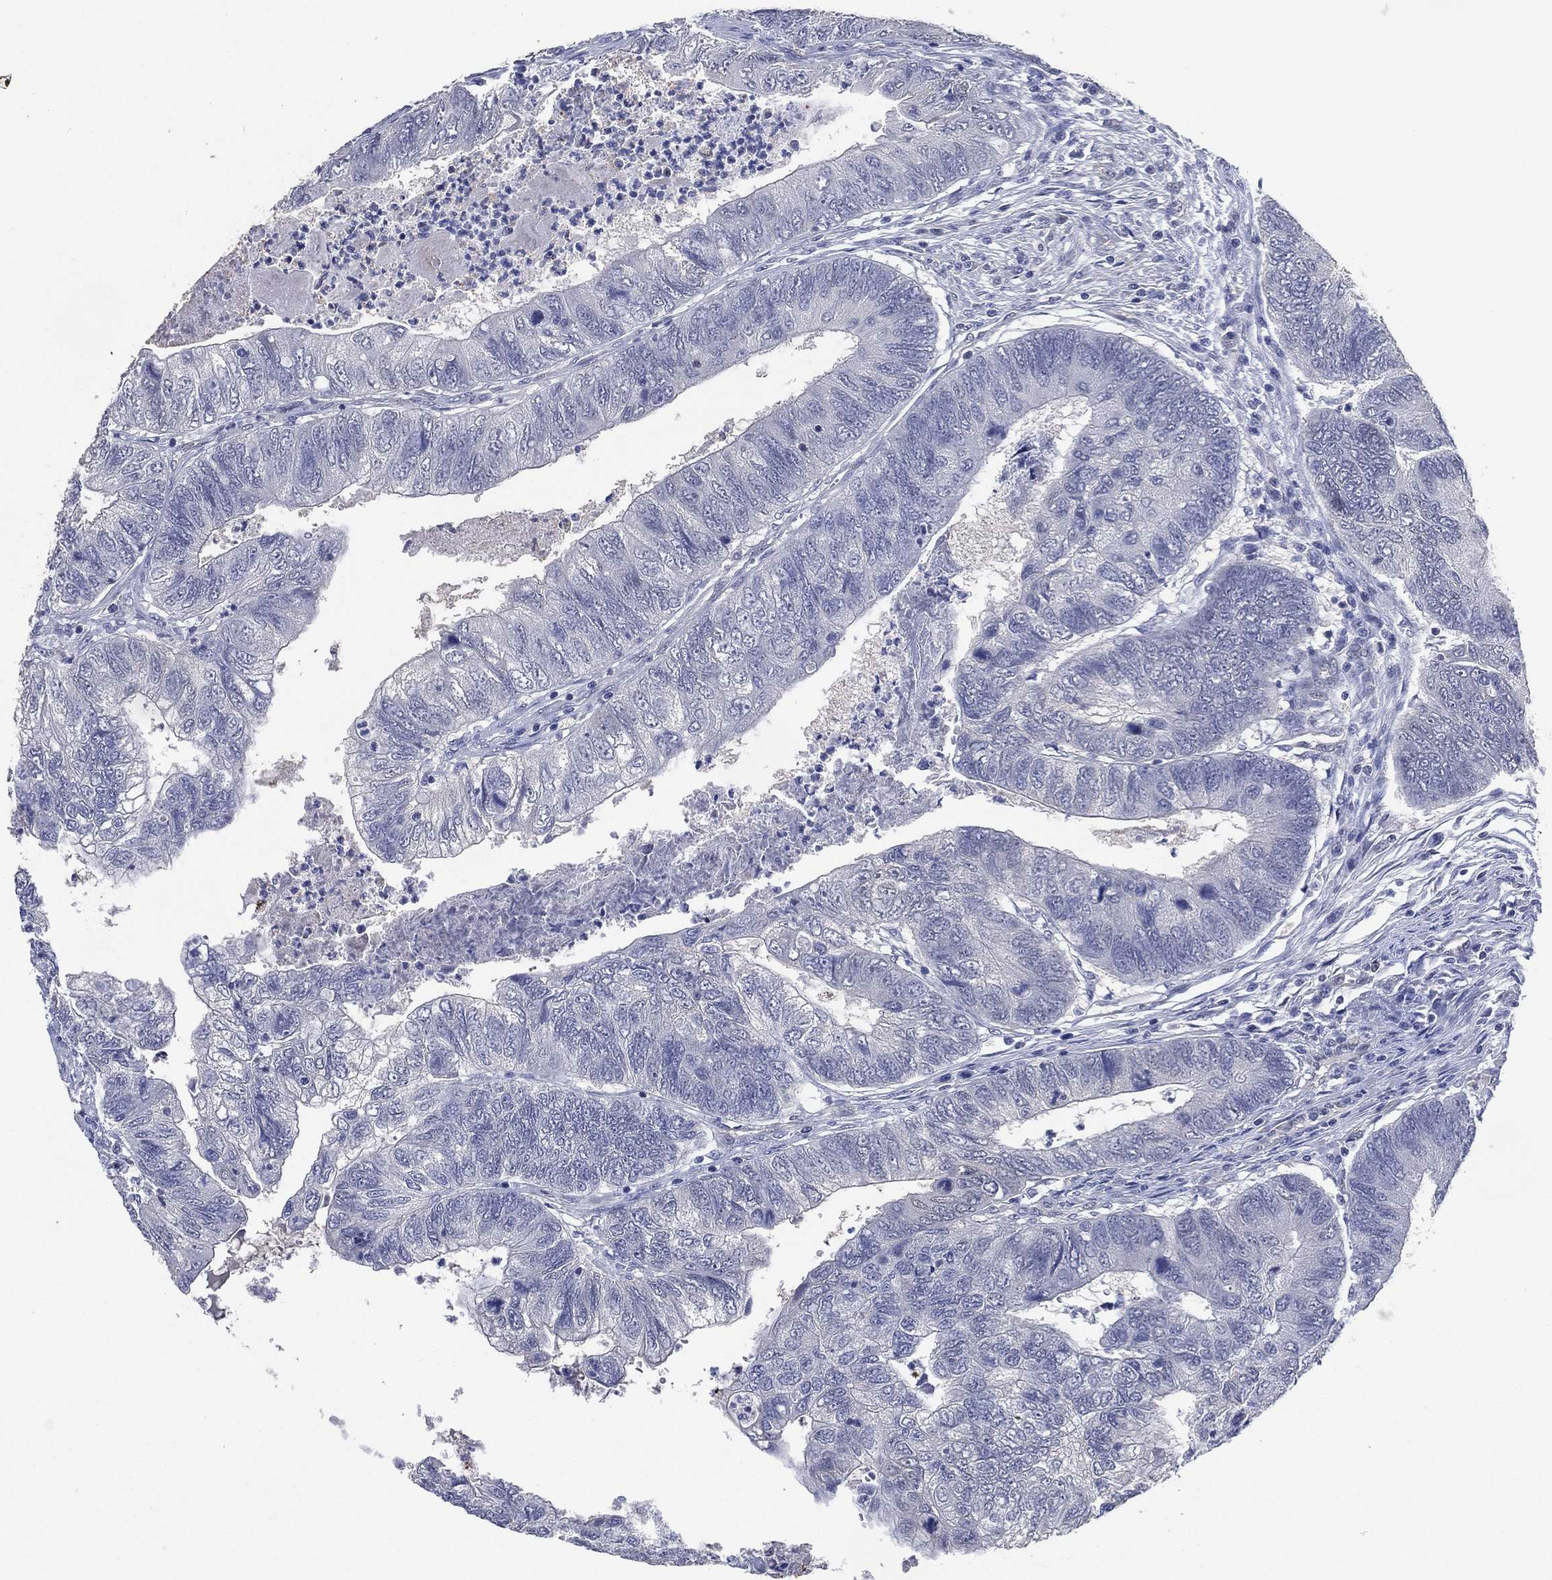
{"staining": {"intensity": "negative", "quantity": "none", "location": "none"}, "tissue": "colorectal cancer", "cell_type": "Tumor cells", "image_type": "cancer", "snomed": [{"axis": "morphology", "description": "Adenocarcinoma, NOS"}, {"axis": "topography", "description": "Colon"}], "caption": "Photomicrograph shows no protein expression in tumor cells of adenocarcinoma (colorectal) tissue. The staining is performed using DAB (3,3'-diaminobenzidine) brown chromogen with nuclei counter-stained in using hematoxylin.", "gene": "AK1", "patient": {"sex": "female", "age": 67}}